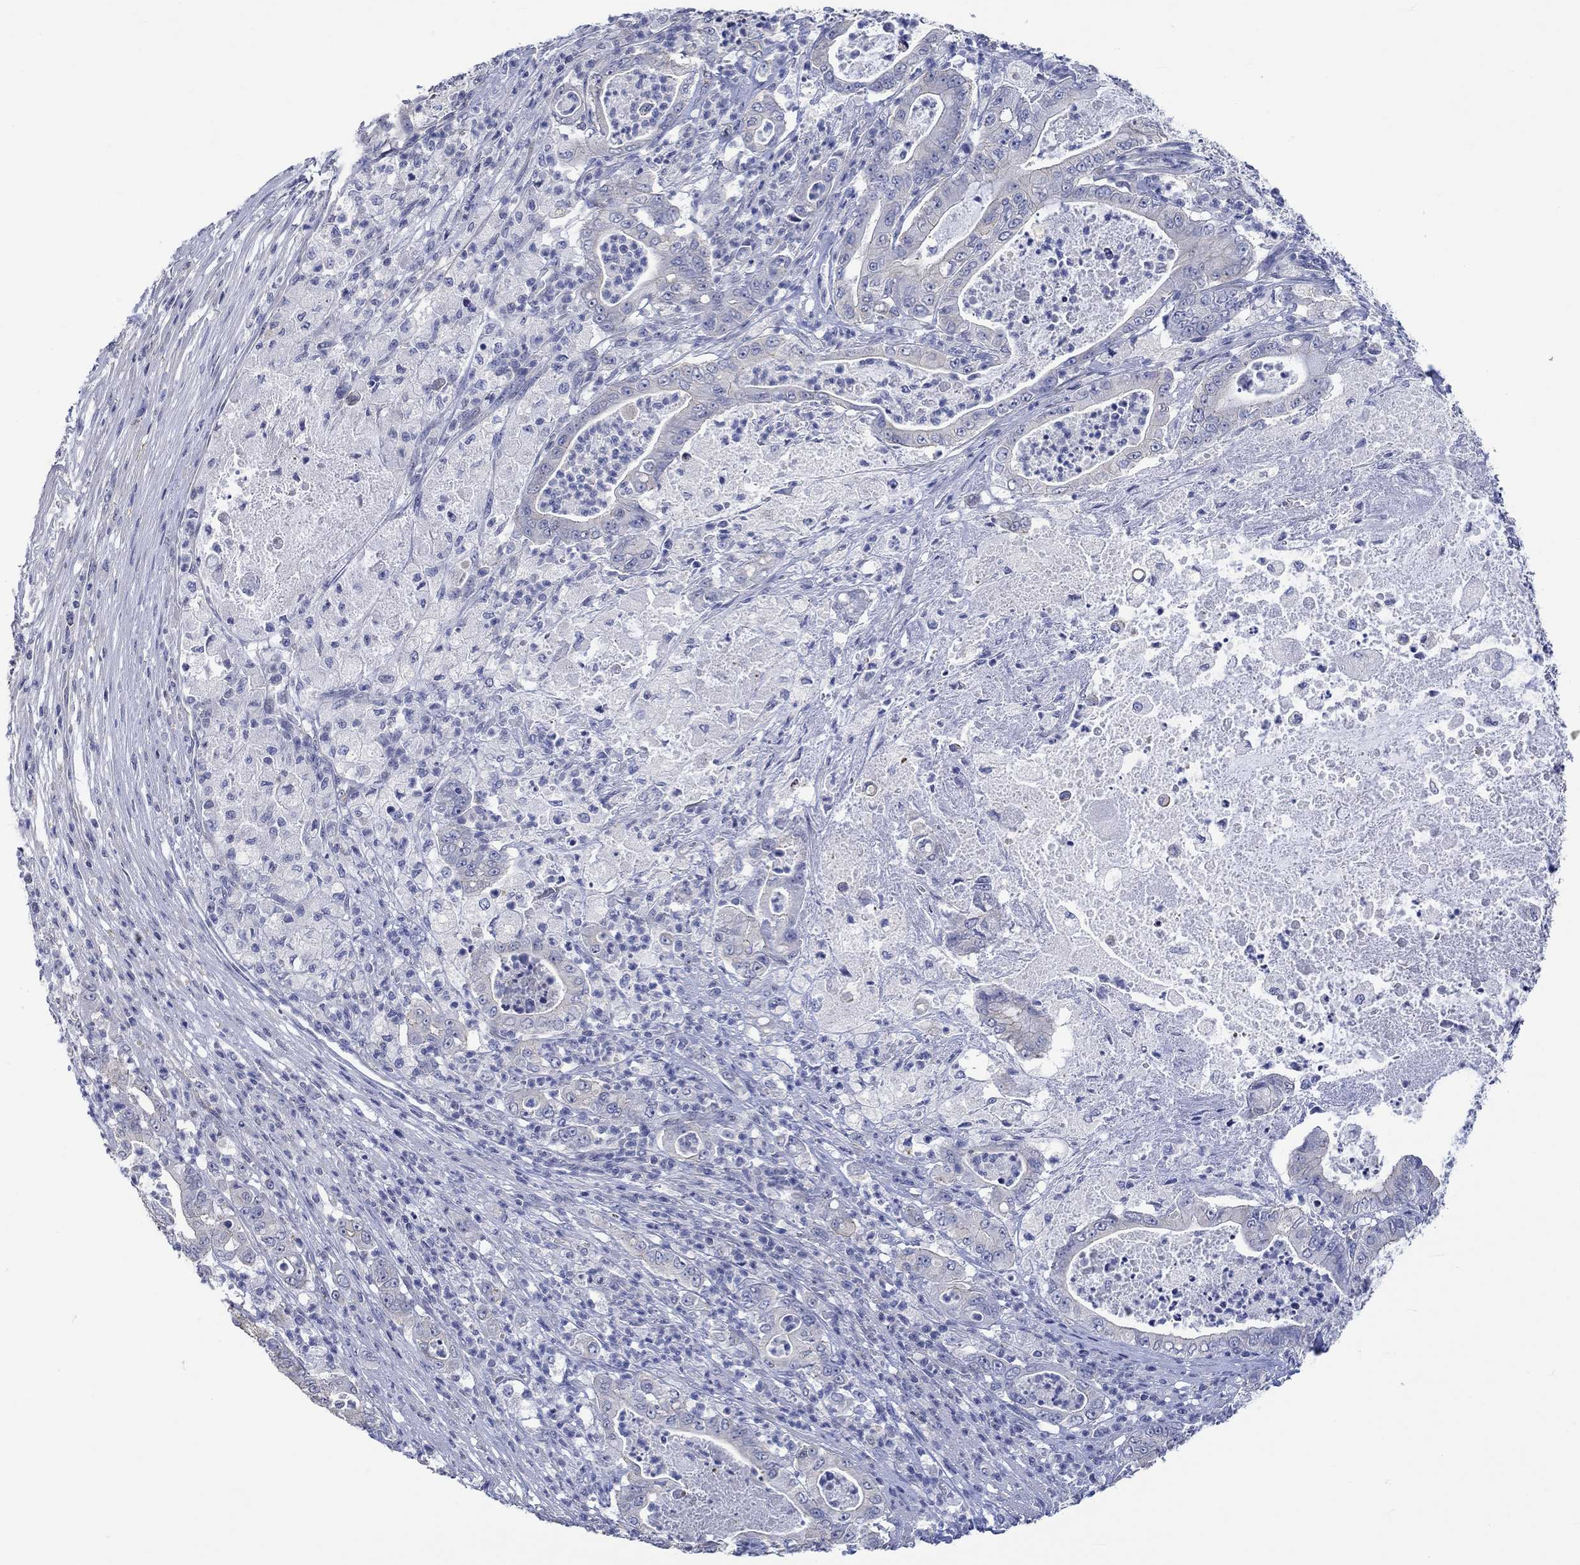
{"staining": {"intensity": "weak", "quantity": "<25%", "location": "cytoplasmic/membranous"}, "tissue": "pancreatic cancer", "cell_type": "Tumor cells", "image_type": "cancer", "snomed": [{"axis": "morphology", "description": "Adenocarcinoma, NOS"}, {"axis": "topography", "description": "Pancreas"}], "caption": "This is an immunohistochemistry (IHC) micrograph of pancreatic adenocarcinoma. There is no staining in tumor cells.", "gene": "AGRP", "patient": {"sex": "male", "age": 71}}